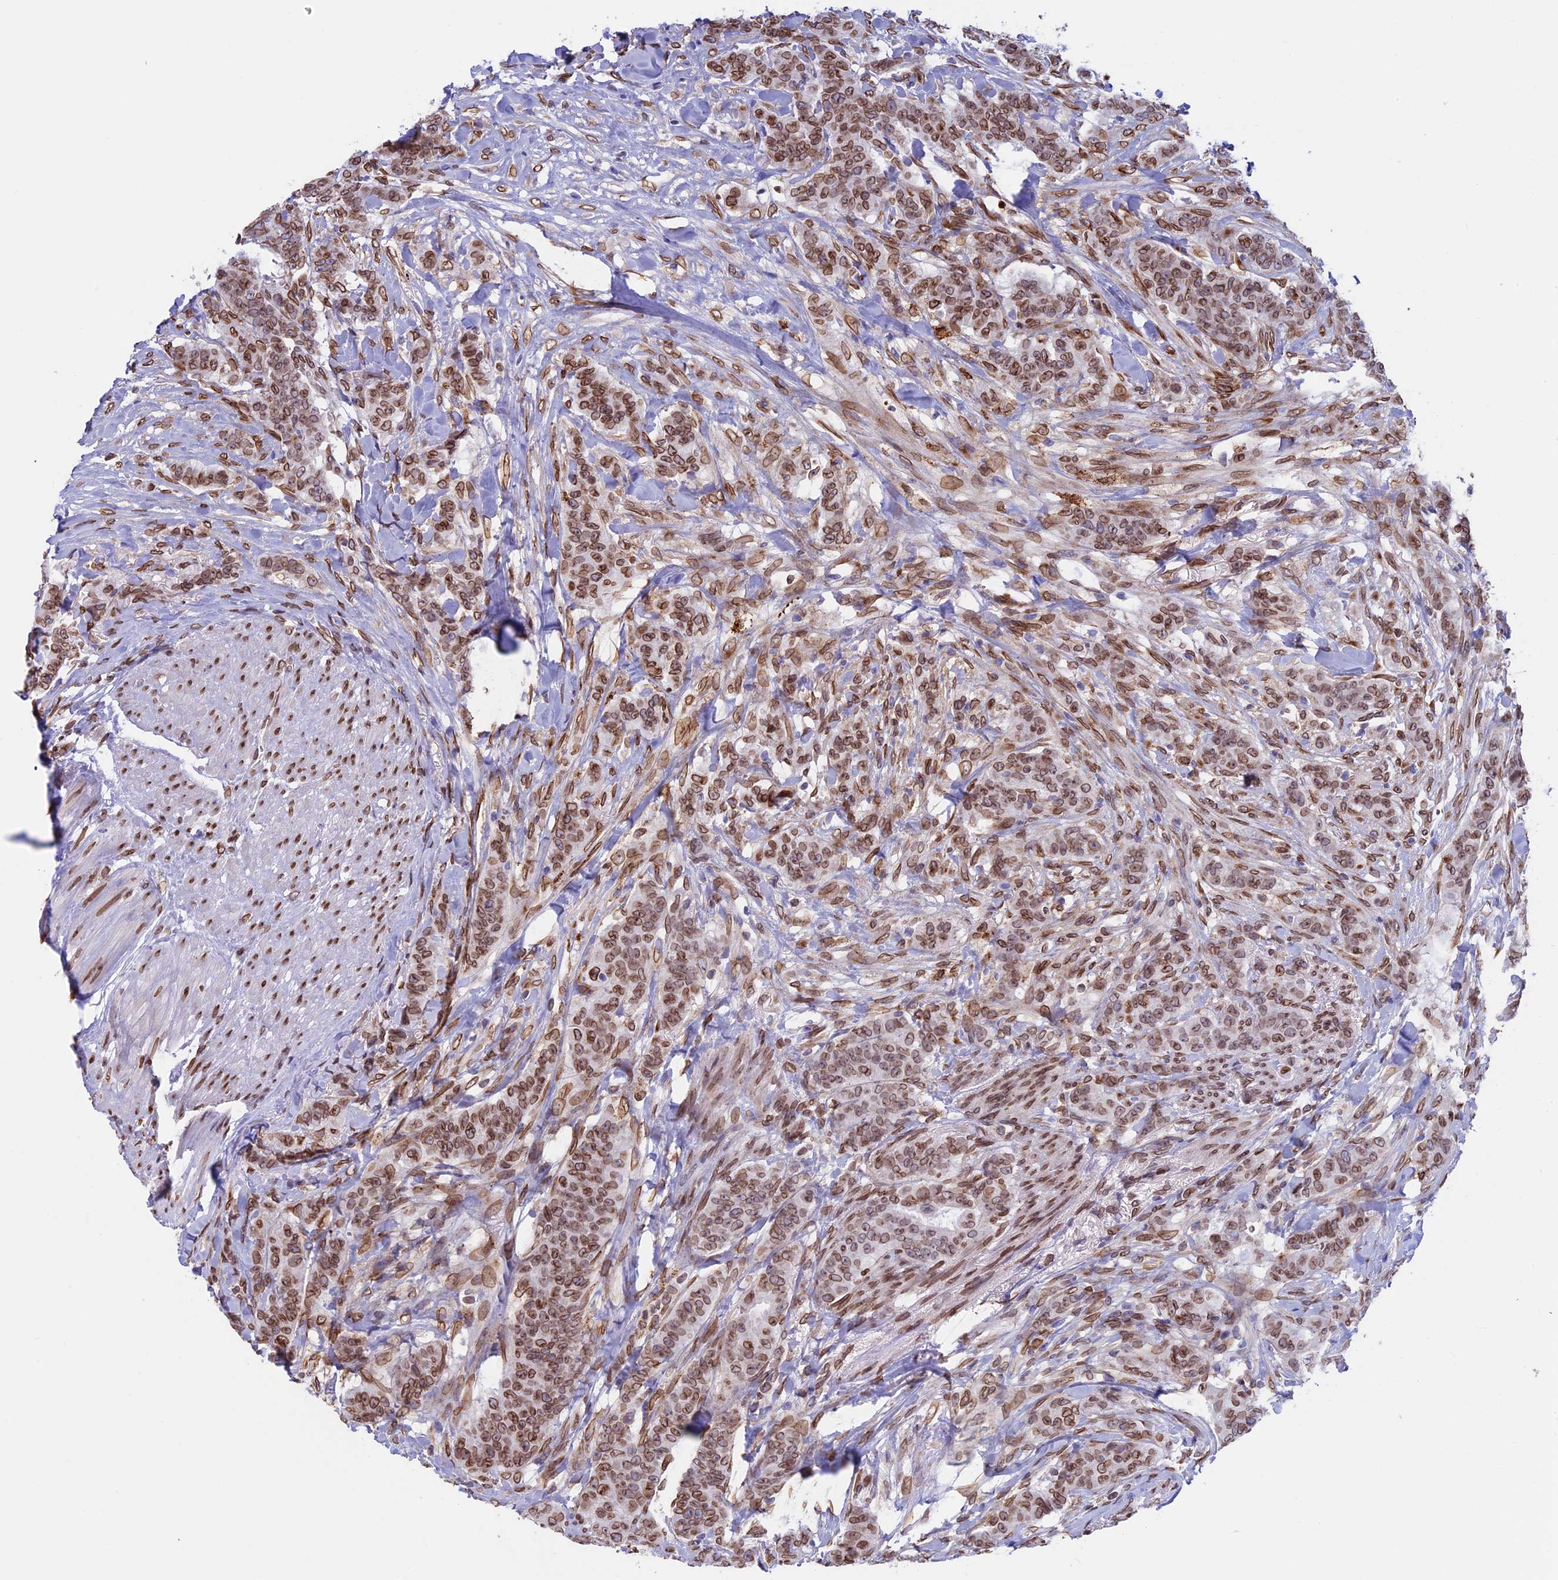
{"staining": {"intensity": "moderate", "quantity": ">75%", "location": "cytoplasmic/membranous,nuclear"}, "tissue": "breast cancer", "cell_type": "Tumor cells", "image_type": "cancer", "snomed": [{"axis": "morphology", "description": "Duct carcinoma"}, {"axis": "topography", "description": "Breast"}], "caption": "Protein expression analysis of human intraductal carcinoma (breast) reveals moderate cytoplasmic/membranous and nuclear staining in approximately >75% of tumor cells.", "gene": "TMPRSS7", "patient": {"sex": "female", "age": 40}}